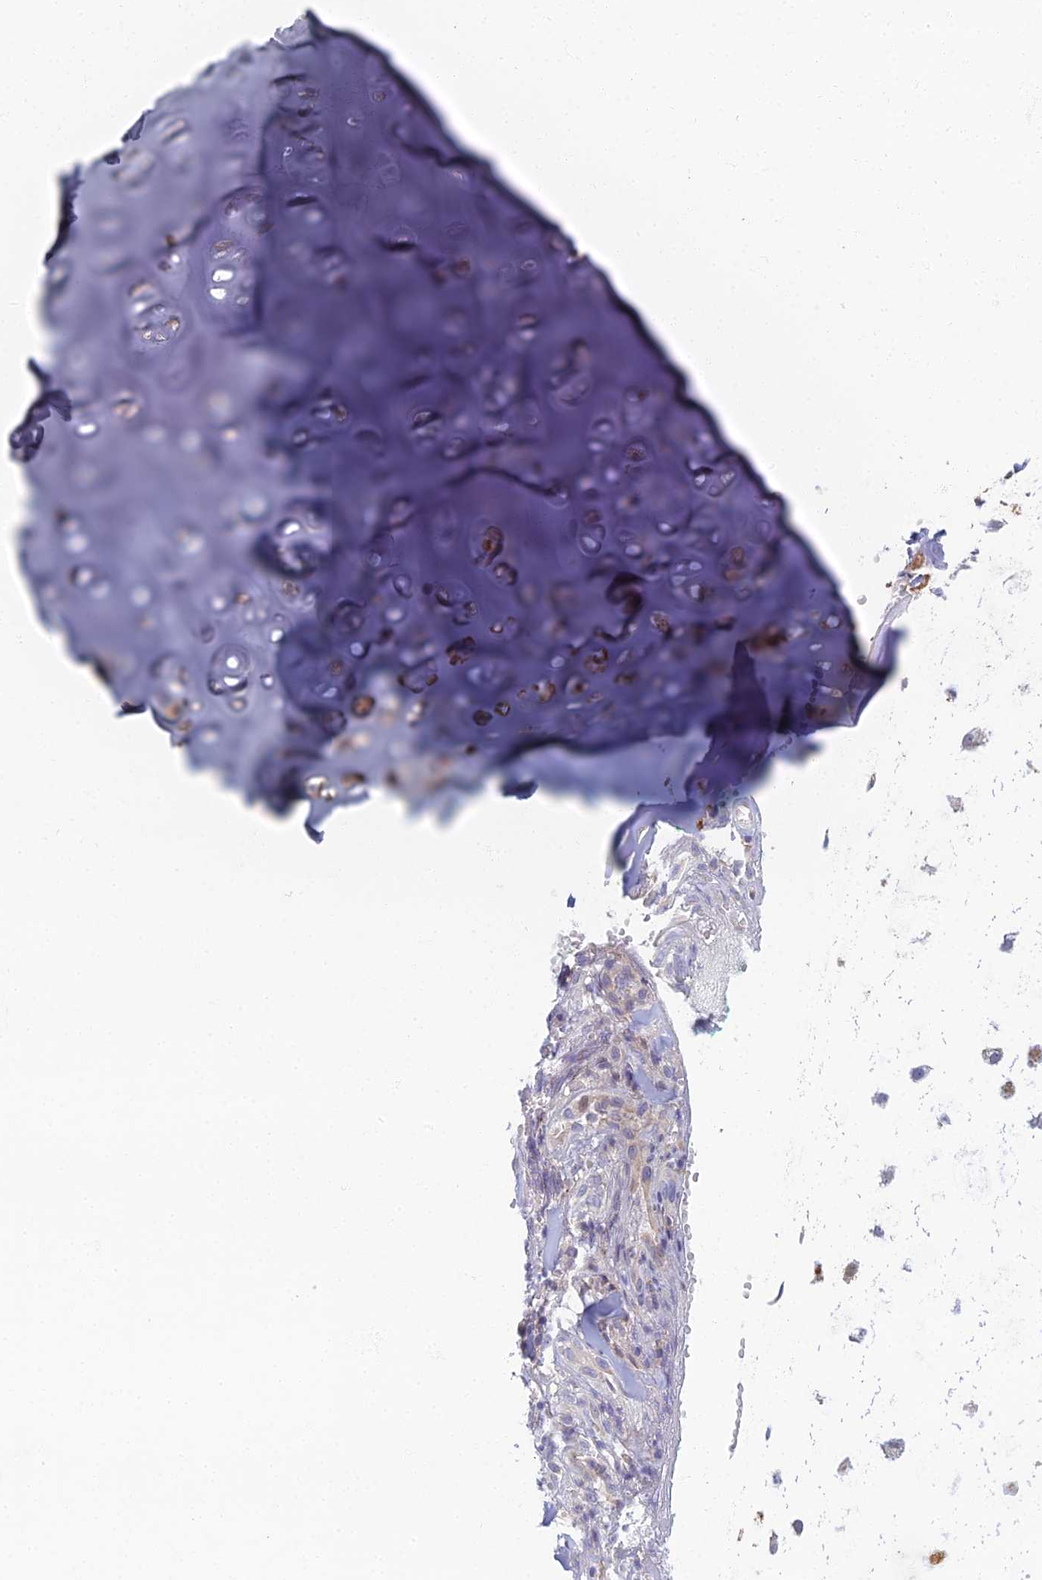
{"staining": {"intensity": "negative", "quantity": "none", "location": "none"}, "tissue": "adipose tissue", "cell_type": "Adipocytes", "image_type": "normal", "snomed": [{"axis": "morphology", "description": "Normal tissue, NOS"}, {"axis": "morphology", "description": "Basal cell carcinoma"}, {"axis": "topography", "description": "Cartilage tissue"}, {"axis": "topography", "description": "Nasopharynx"}, {"axis": "topography", "description": "Oral tissue"}], "caption": "This is an immunohistochemistry (IHC) micrograph of normal adipose tissue. There is no positivity in adipocytes.", "gene": "CHMP4B", "patient": {"sex": "female", "age": 77}}